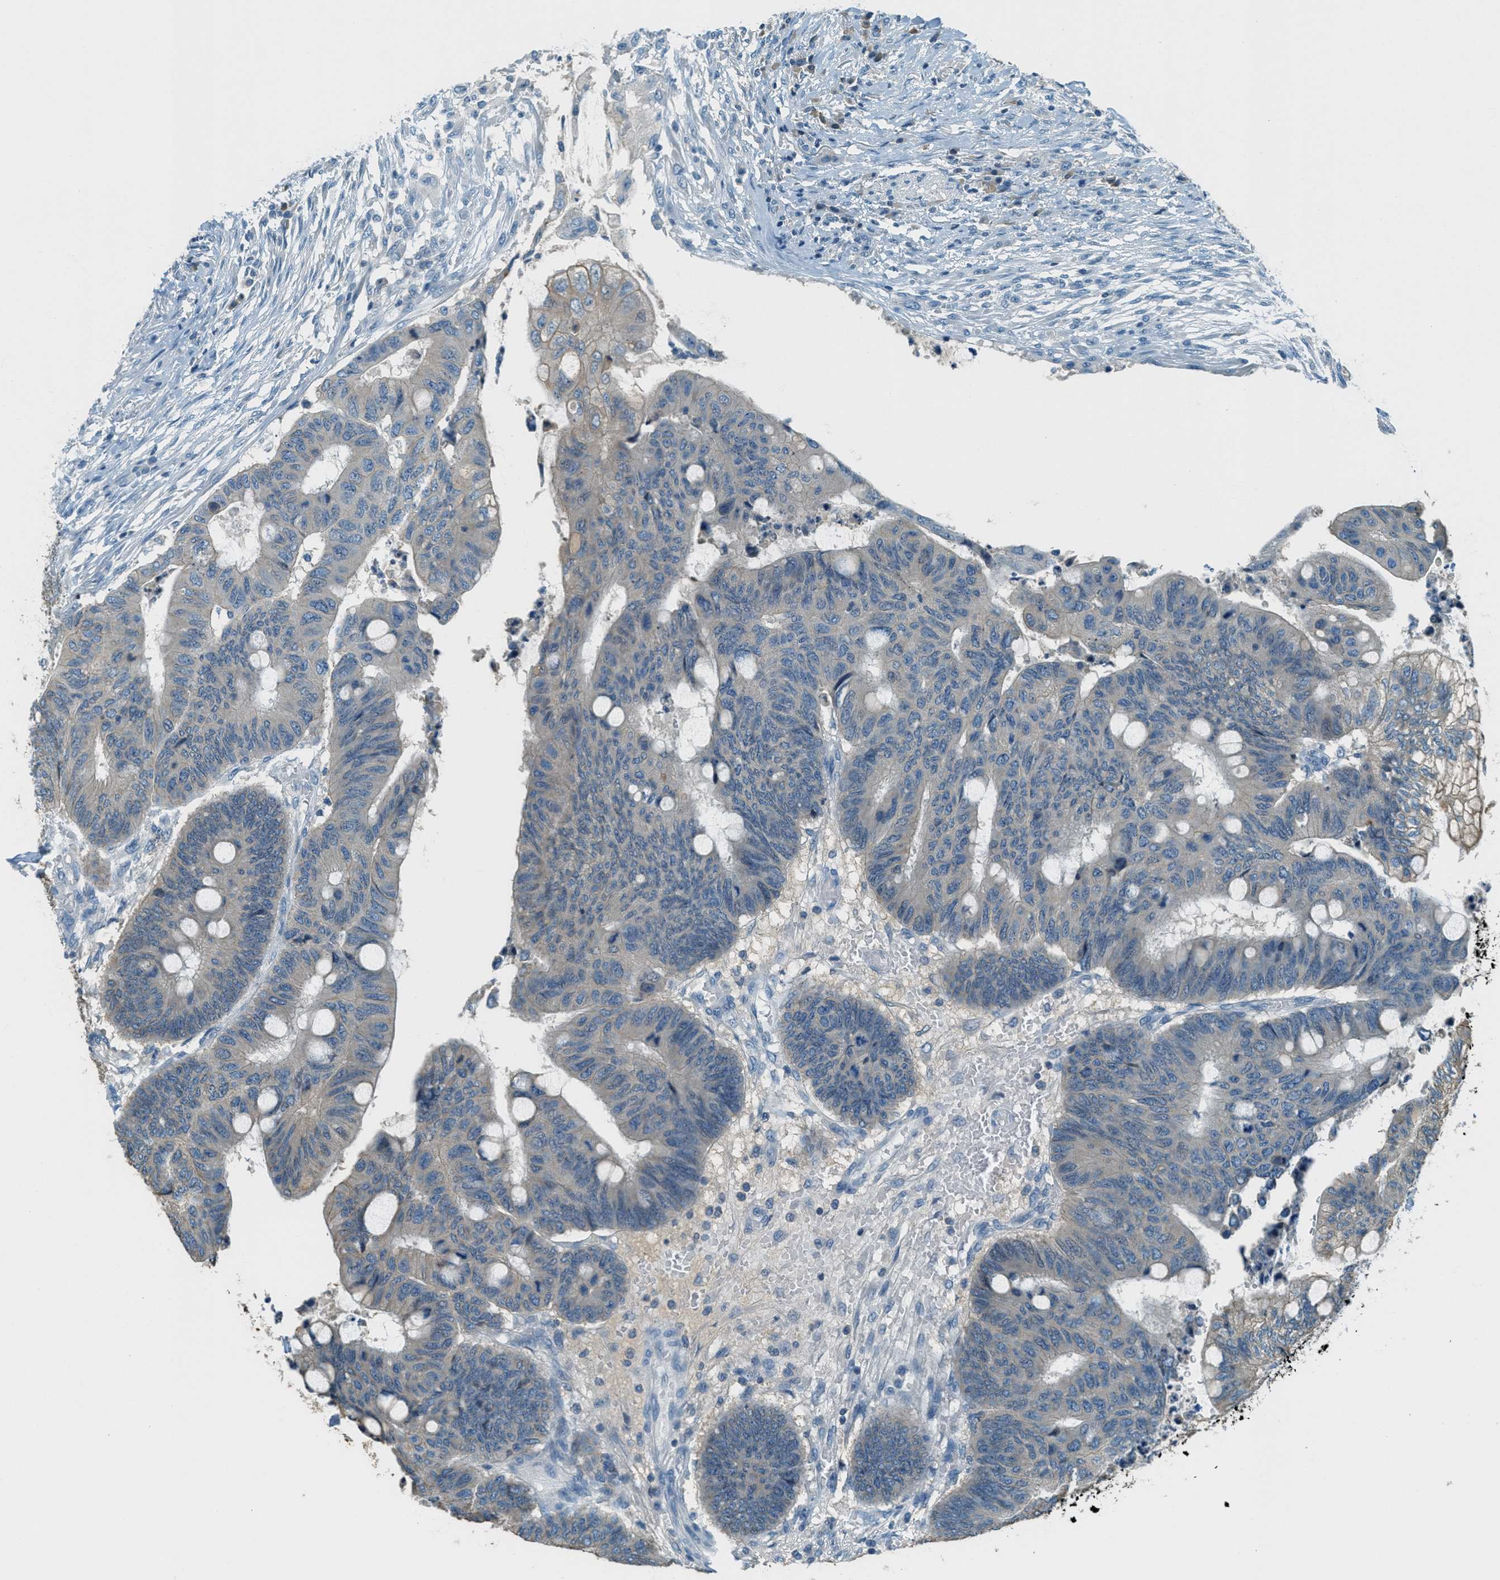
{"staining": {"intensity": "negative", "quantity": "none", "location": "none"}, "tissue": "colorectal cancer", "cell_type": "Tumor cells", "image_type": "cancer", "snomed": [{"axis": "morphology", "description": "Normal tissue, NOS"}, {"axis": "morphology", "description": "Adenocarcinoma, NOS"}, {"axis": "topography", "description": "Rectum"}, {"axis": "topography", "description": "Peripheral nerve tissue"}], "caption": "Colorectal cancer (adenocarcinoma) was stained to show a protein in brown. There is no significant staining in tumor cells.", "gene": "MSLN", "patient": {"sex": "male", "age": 92}}